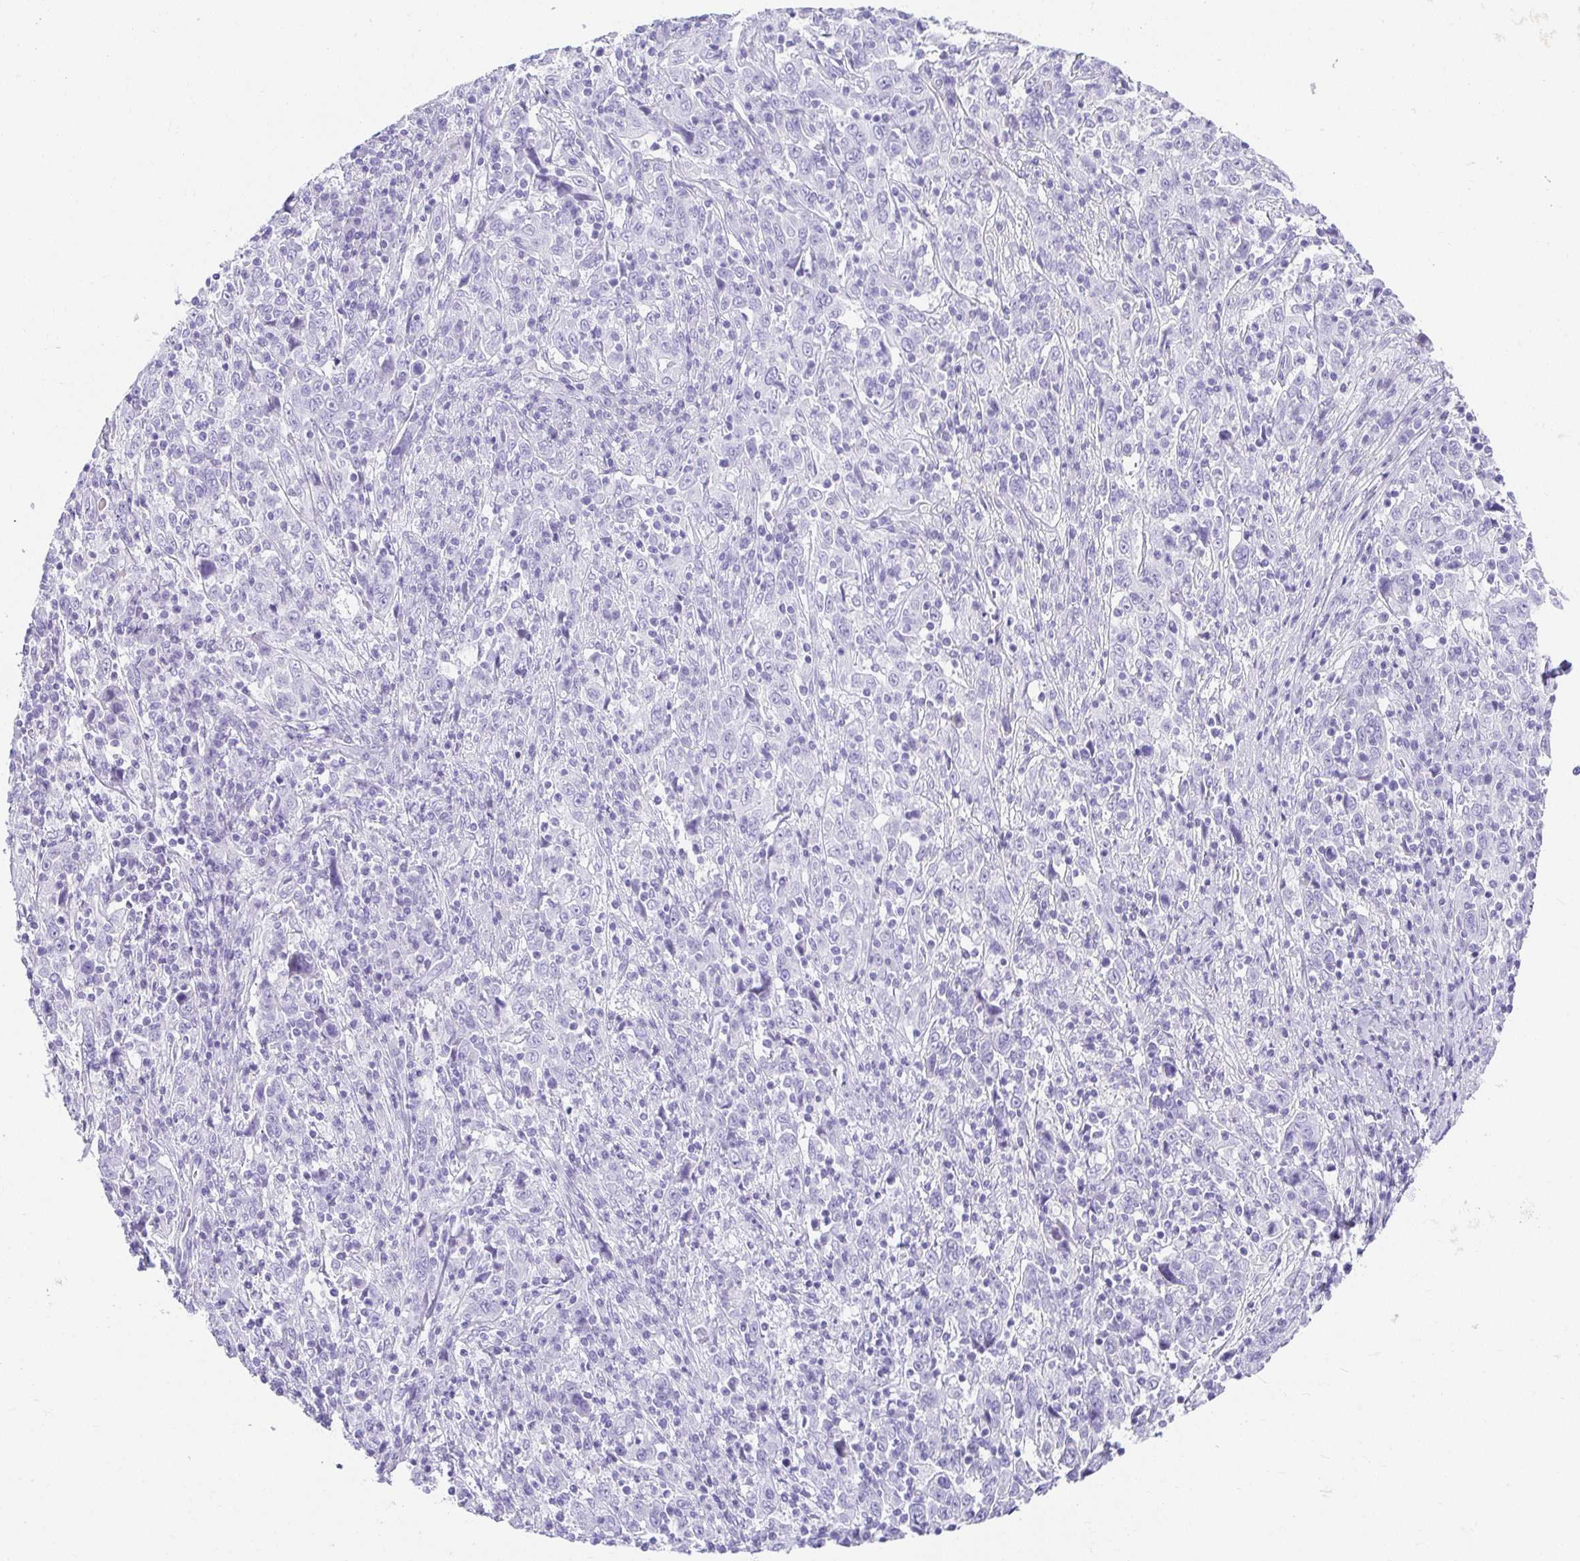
{"staining": {"intensity": "negative", "quantity": "none", "location": "none"}, "tissue": "cervical cancer", "cell_type": "Tumor cells", "image_type": "cancer", "snomed": [{"axis": "morphology", "description": "Squamous cell carcinoma, NOS"}, {"axis": "topography", "description": "Cervix"}], "caption": "A high-resolution histopathology image shows immunohistochemistry staining of cervical cancer (squamous cell carcinoma), which demonstrates no significant expression in tumor cells. The staining was performed using DAB to visualize the protein expression in brown, while the nuclei were stained in blue with hematoxylin (Magnification: 20x).", "gene": "CHAT", "patient": {"sex": "female", "age": 46}}